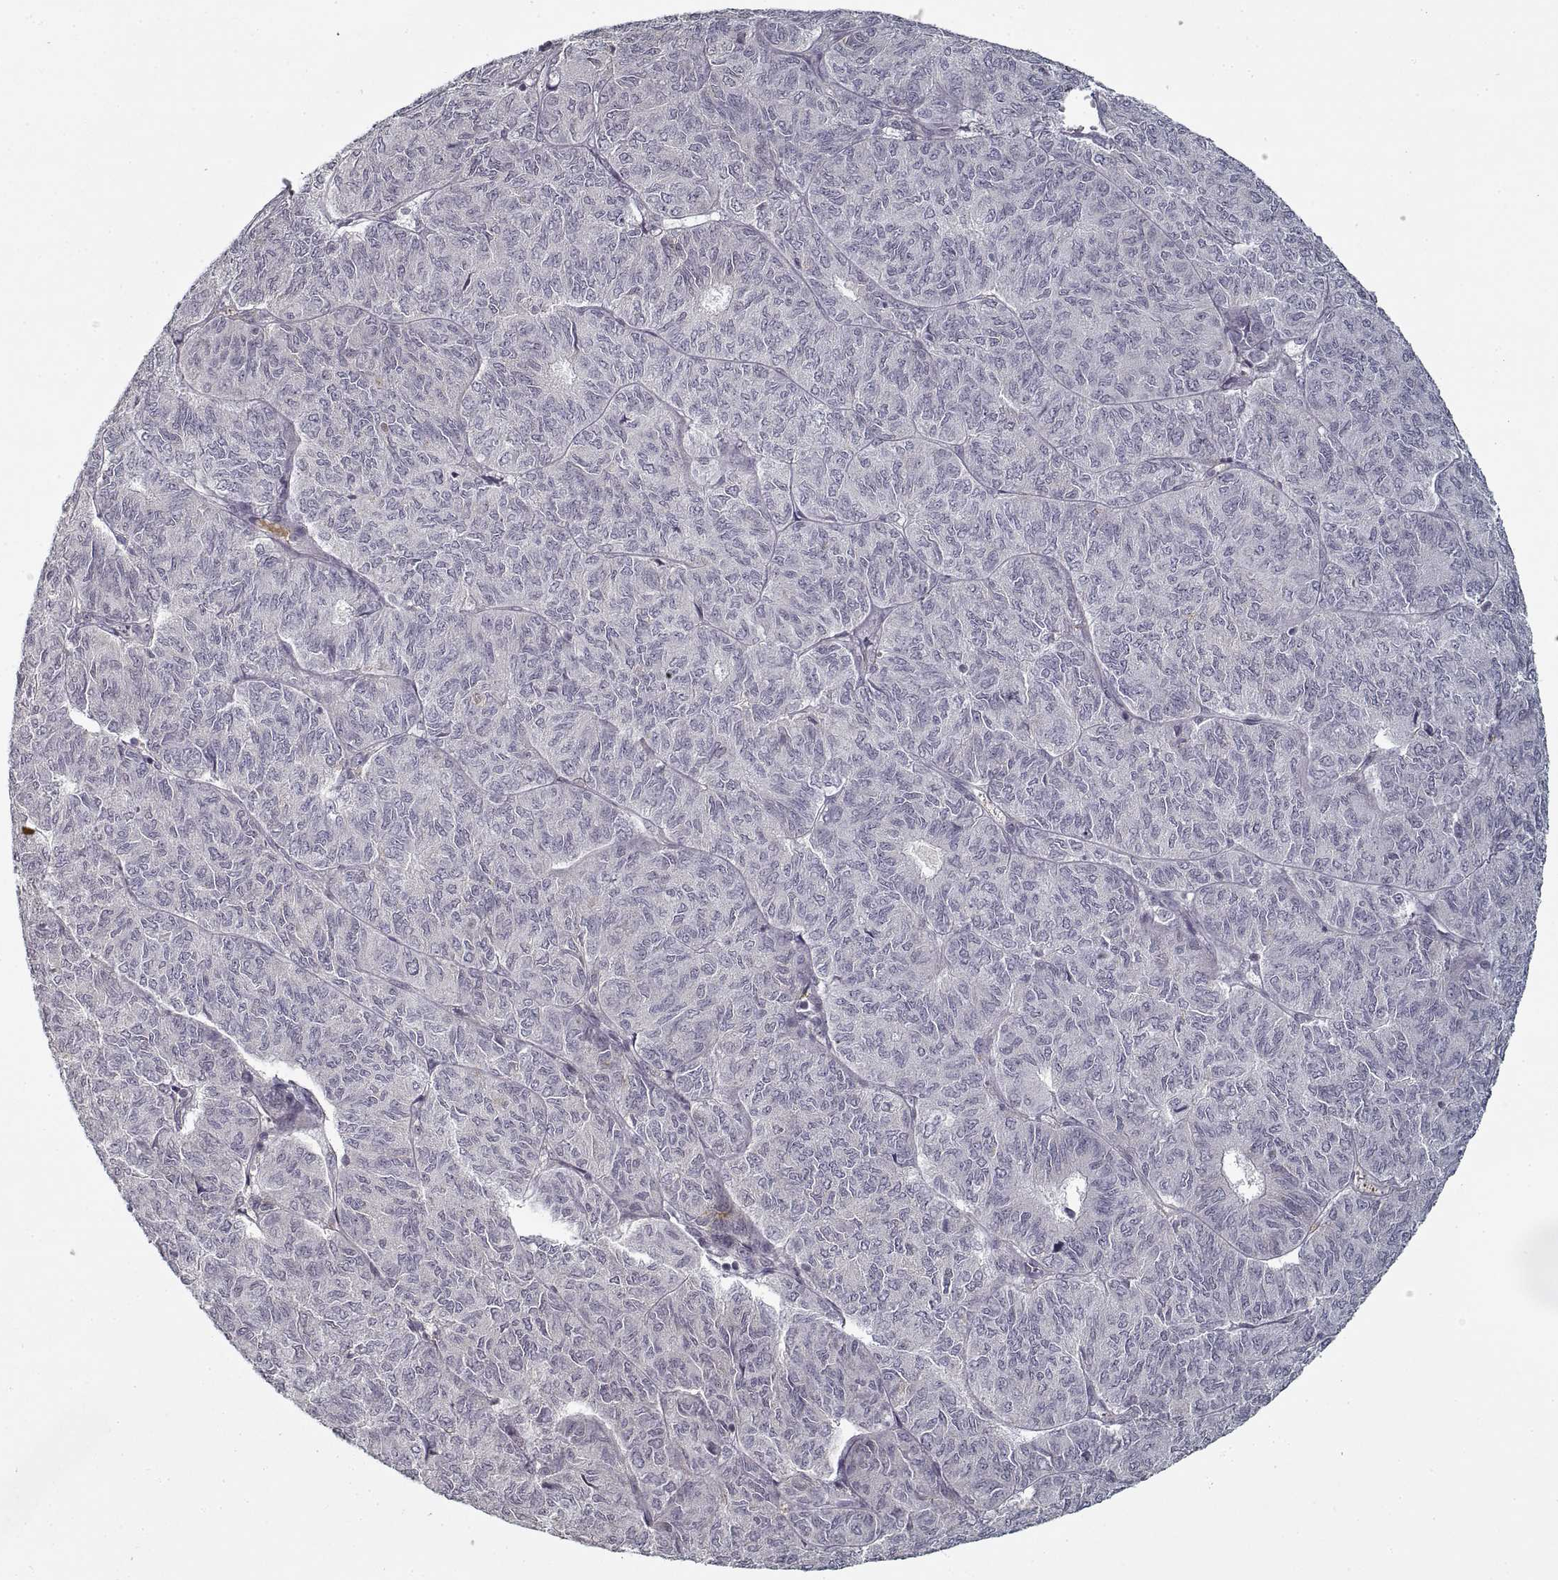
{"staining": {"intensity": "negative", "quantity": "none", "location": "none"}, "tissue": "ovarian cancer", "cell_type": "Tumor cells", "image_type": "cancer", "snomed": [{"axis": "morphology", "description": "Carcinoma, endometroid"}, {"axis": "topography", "description": "Ovary"}], "caption": "High power microscopy photomicrograph of an immunohistochemistry (IHC) histopathology image of ovarian cancer (endometroid carcinoma), revealing no significant expression in tumor cells. (Brightfield microscopy of DAB immunohistochemistry (IHC) at high magnification).", "gene": "GAD2", "patient": {"sex": "female", "age": 80}}